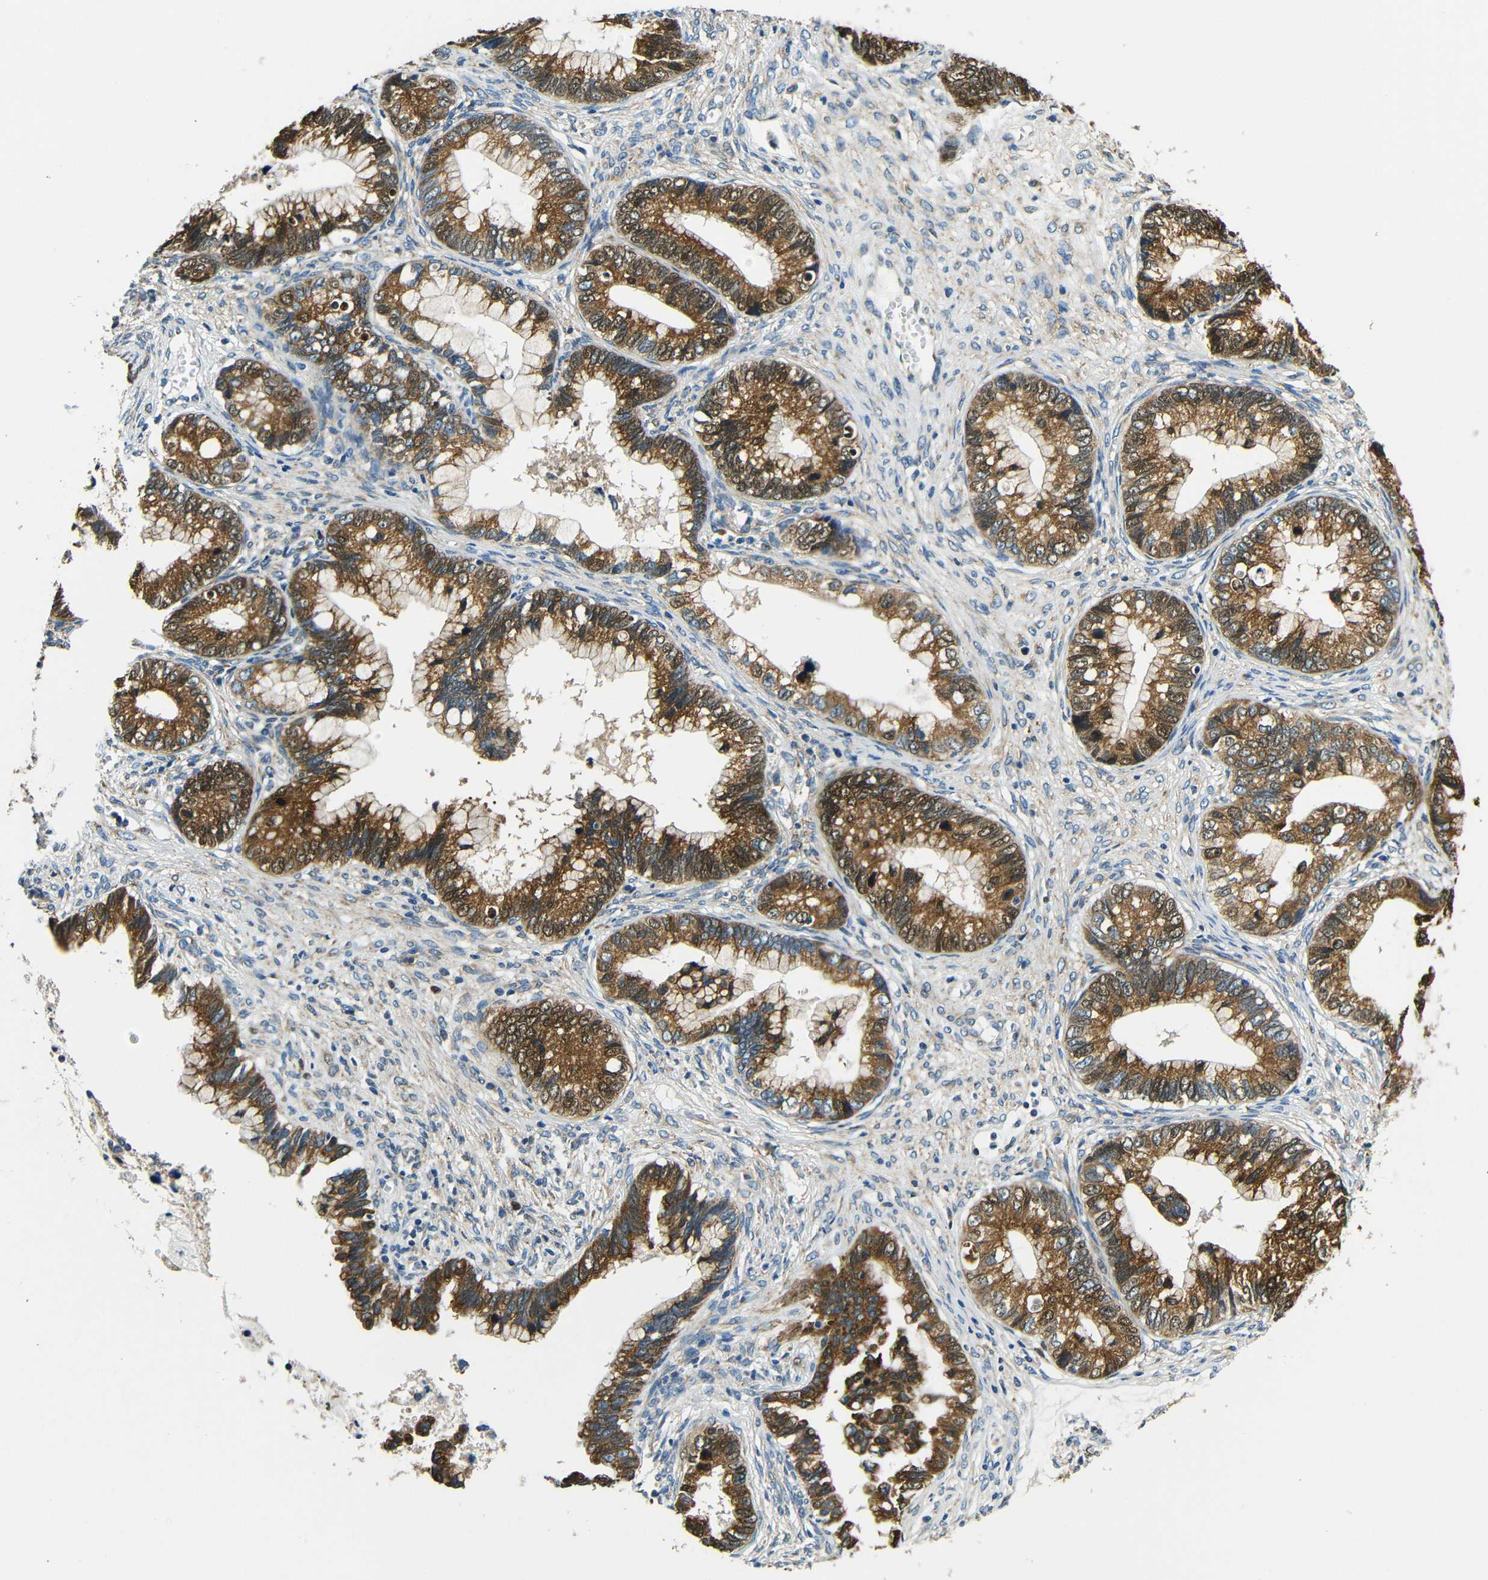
{"staining": {"intensity": "strong", "quantity": ">75%", "location": "cytoplasmic/membranous,nuclear"}, "tissue": "cervical cancer", "cell_type": "Tumor cells", "image_type": "cancer", "snomed": [{"axis": "morphology", "description": "Adenocarcinoma, NOS"}, {"axis": "topography", "description": "Cervix"}], "caption": "Immunohistochemistry (IHC) photomicrograph of human adenocarcinoma (cervical) stained for a protein (brown), which displays high levels of strong cytoplasmic/membranous and nuclear positivity in about >75% of tumor cells.", "gene": "VAPB", "patient": {"sex": "female", "age": 44}}